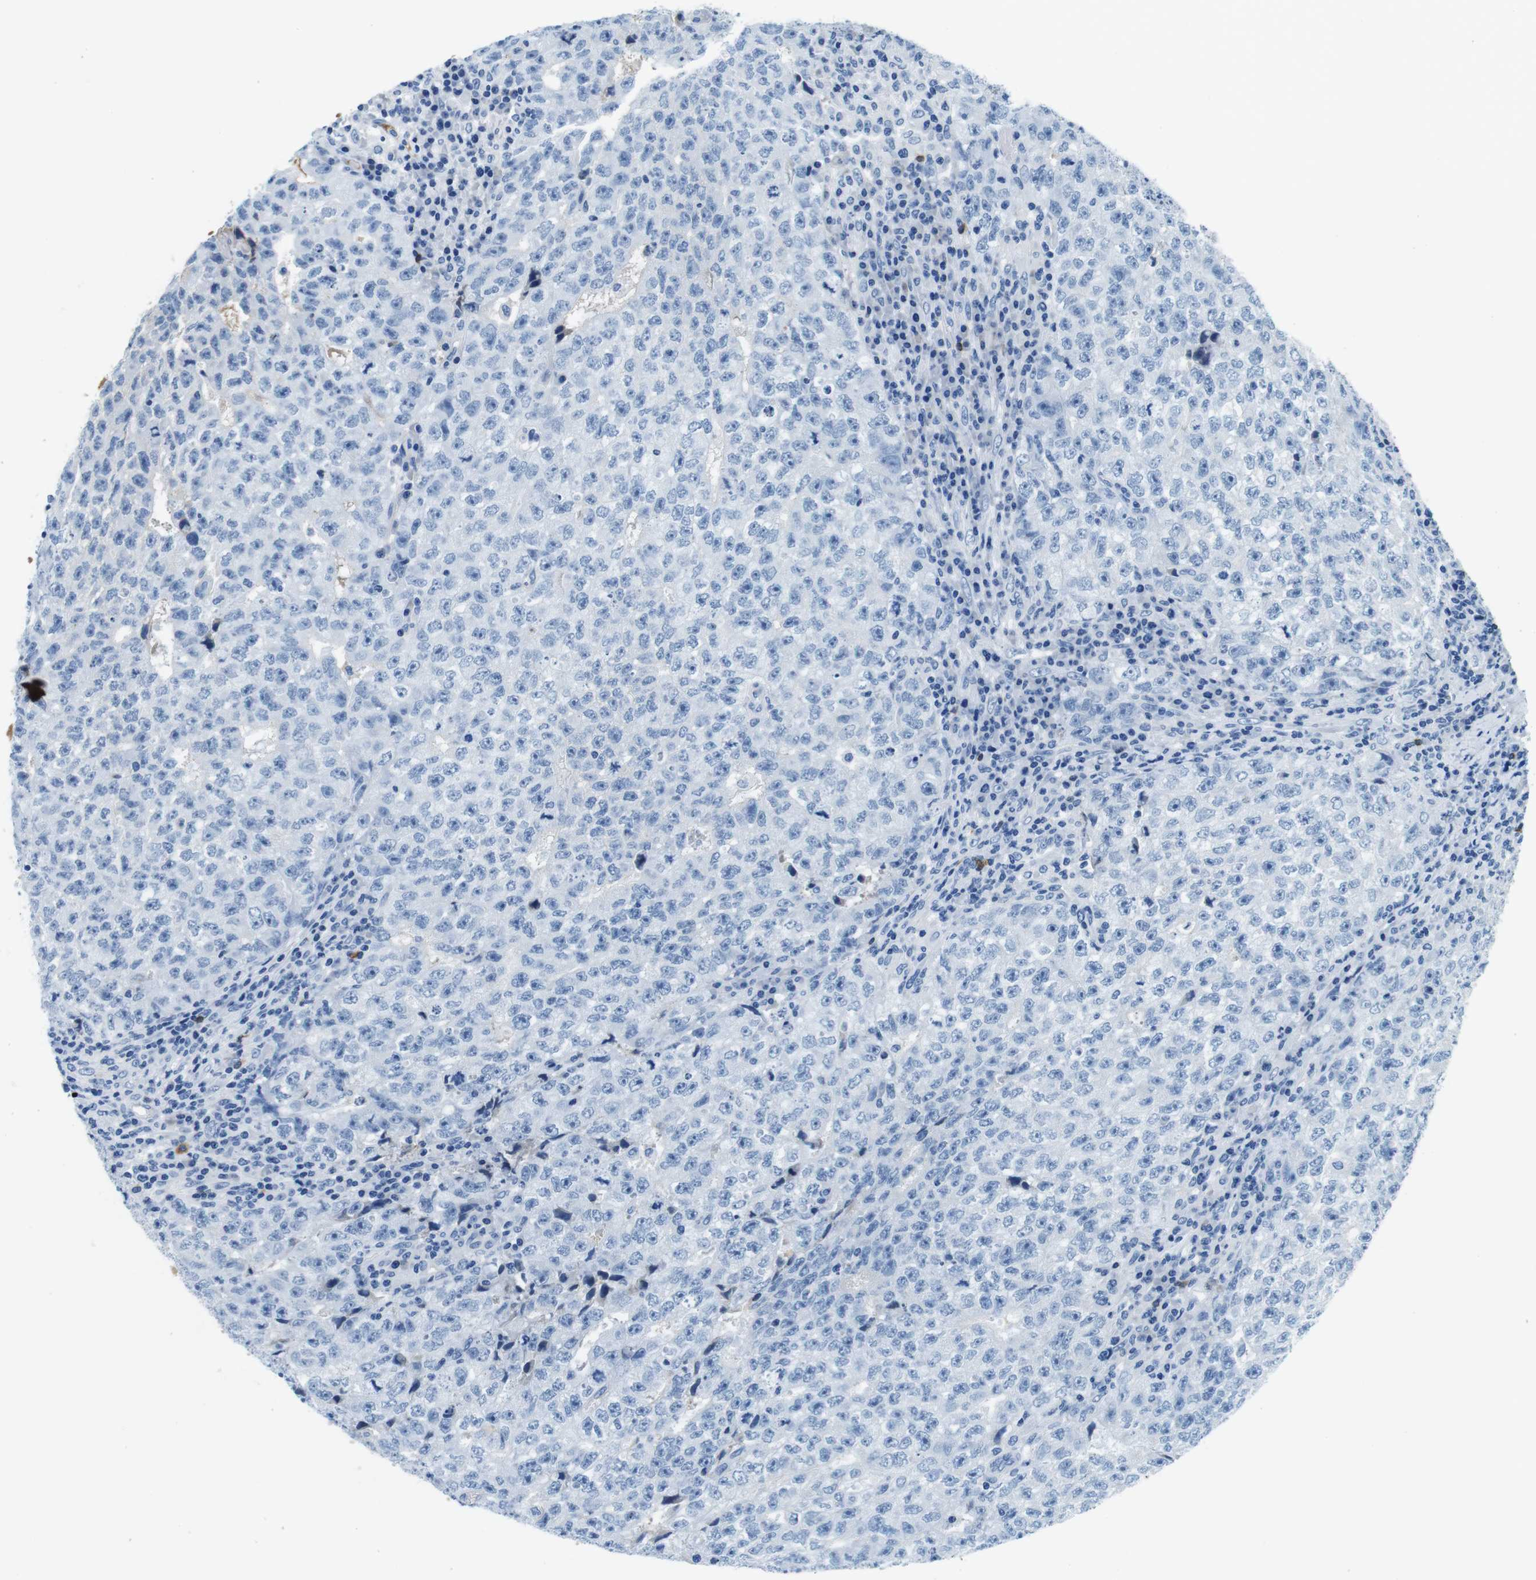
{"staining": {"intensity": "negative", "quantity": "none", "location": "none"}, "tissue": "testis cancer", "cell_type": "Tumor cells", "image_type": "cancer", "snomed": [{"axis": "morphology", "description": "Necrosis, NOS"}, {"axis": "morphology", "description": "Carcinoma, Embryonal, NOS"}, {"axis": "topography", "description": "Testis"}], "caption": "Tumor cells show no significant positivity in testis embryonal carcinoma.", "gene": "IGHD", "patient": {"sex": "male", "age": 19}}